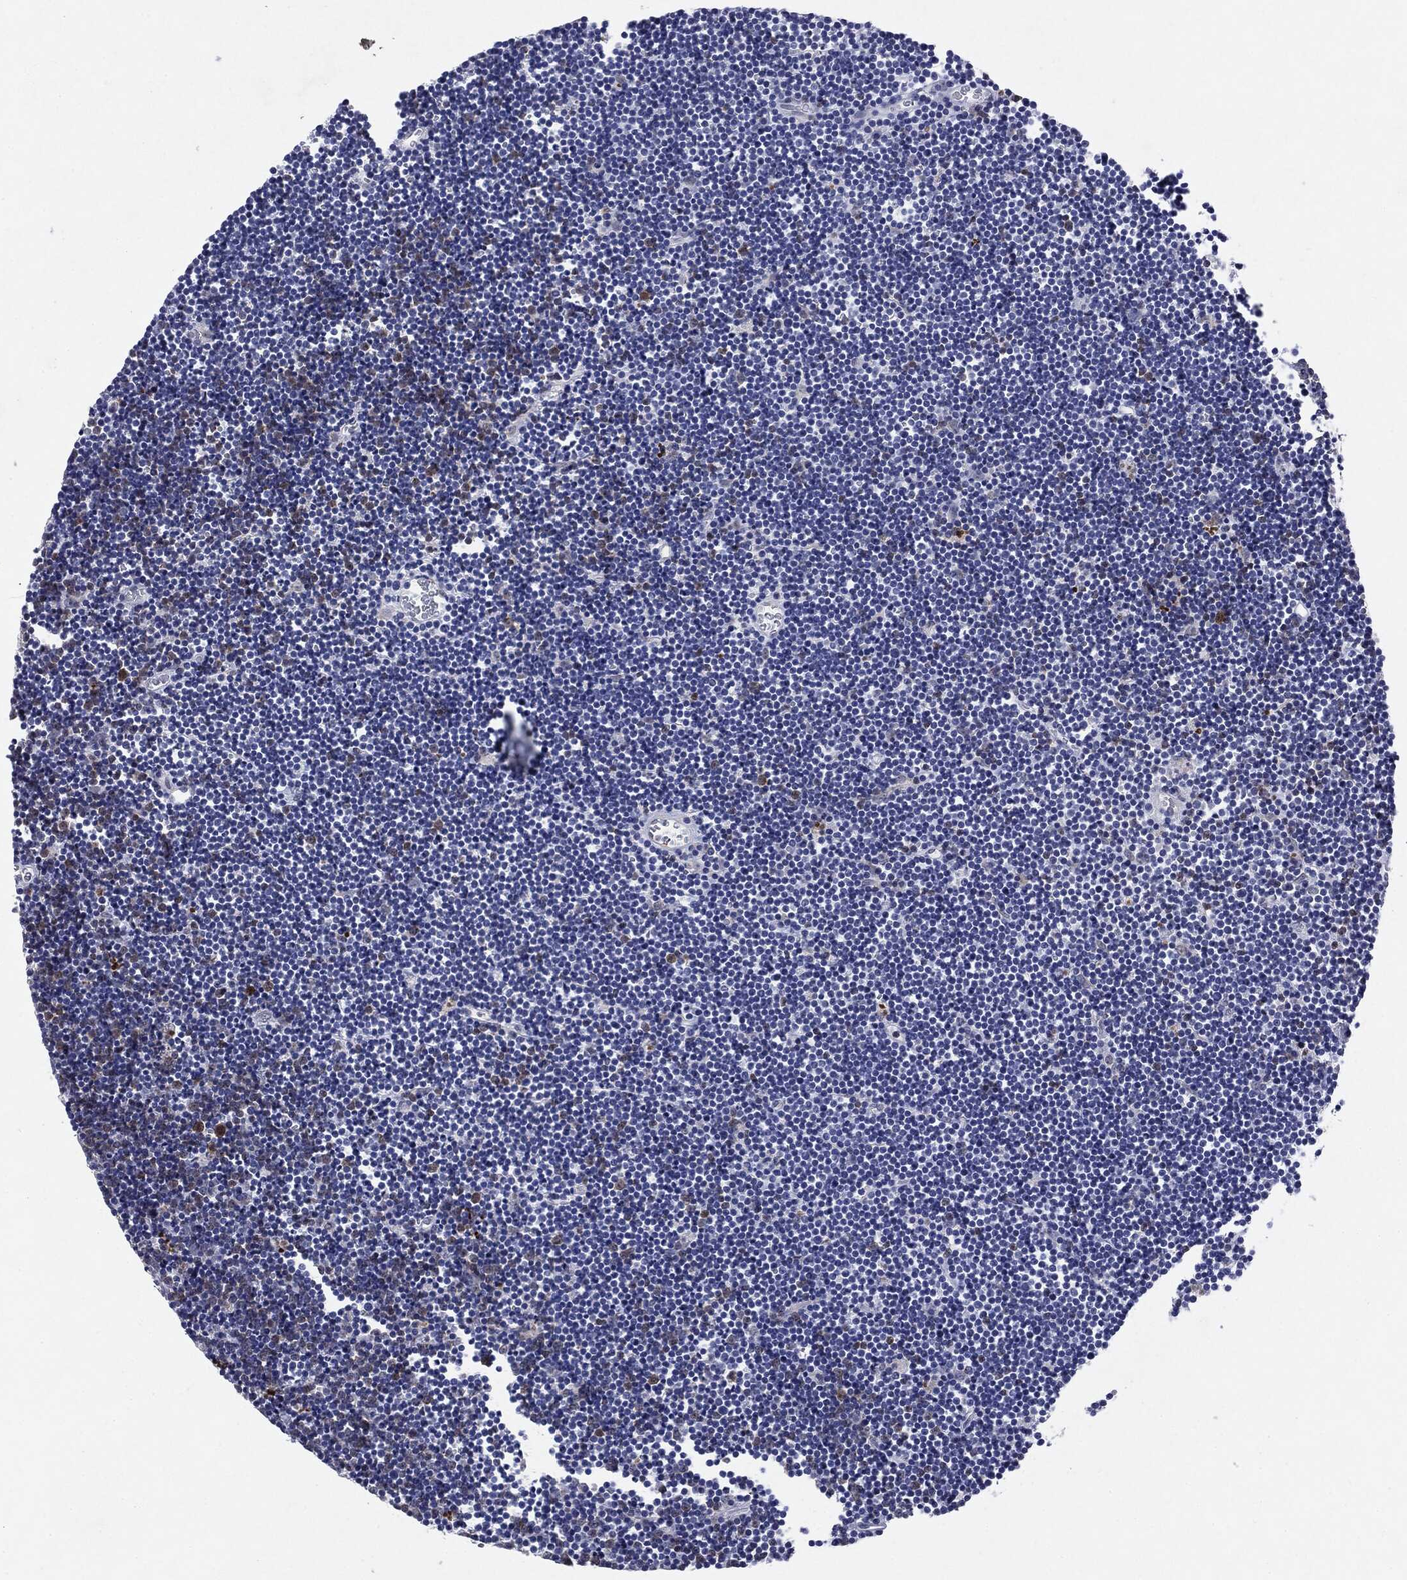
{"staining": {"intensity": "negative", "quantity": "none", "location": "none"}, "tissue": "lymphoma", "cell_type": "Tumor cells", "image_type": "cancer", "snomed": [{"axis": "morphology", "description": "Malignant lymphoma, non-Hodgkin's type, Low grade"}, {"axis": "topography", "description": "Brain"}], "caption": "An immunohistochemistry (IHC) micrograph of lymphoma is shown. There is no staining in tumor cells of lymphoma.", "gene": "KIF2C", "patient": {"sex": "female", "age": 66}}